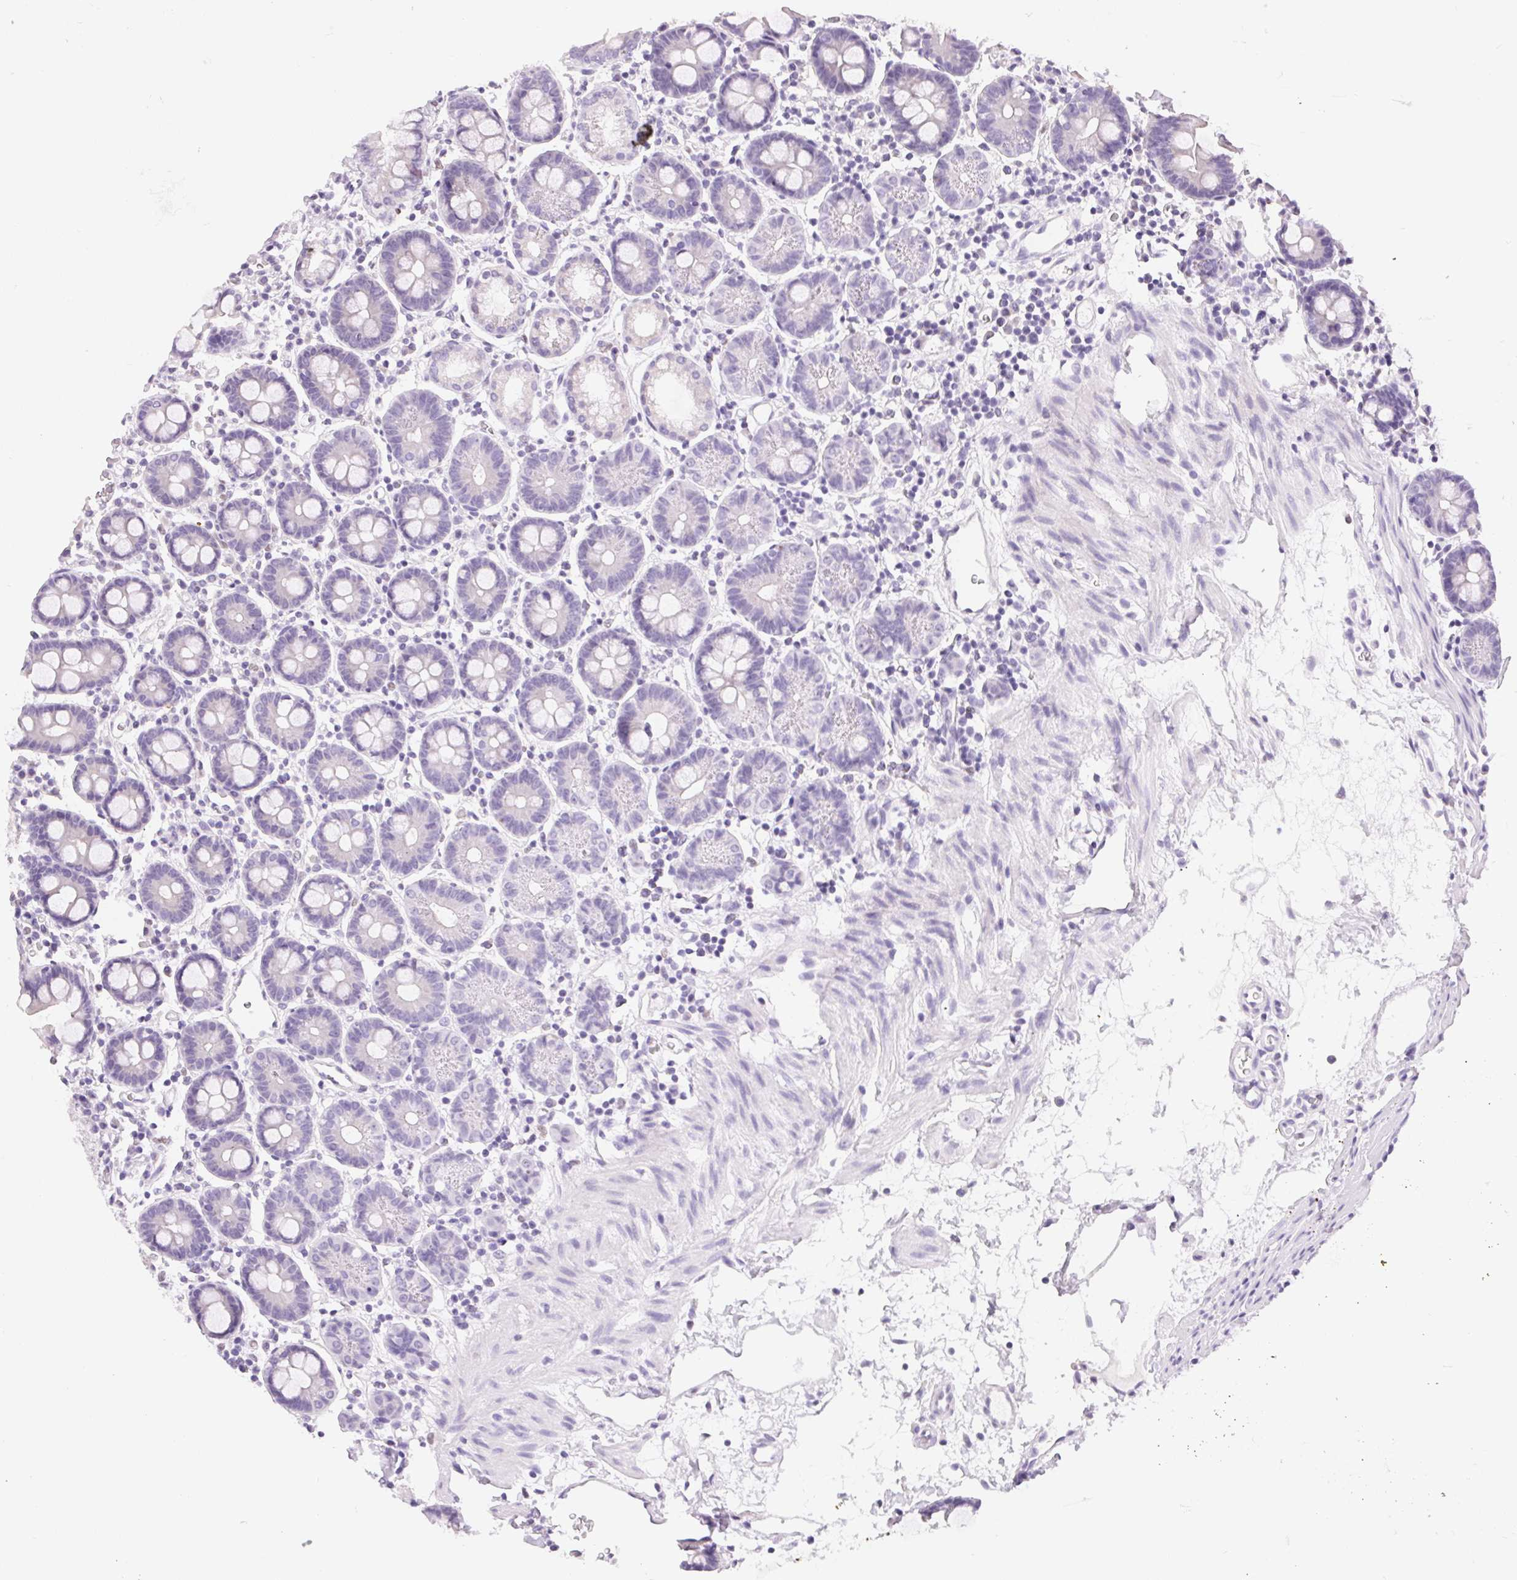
{"staining": {"intensity": "negative", "quantity": "none", "location": "none"}, "tissue": "duodenum", "cell_type": "Glandular cells", "image_type": "normal", "snomed": [{"axis": "morphology", "description": "Normal tissue, NOS"}, {"axis": "topography", "description": "Pancreas"}, {"axis": "topography", "description": "Duodenum"}], "caption": "IHC image of unremarkable duodenum: duodenum stained with DAB reveals no significant protein expression in glandular cells. The staining was performed using DAB (3,3'-diaminobenzidine) to visualize the protein expression in brown, while the nuclei were stained in blue with hematoxylin (Magnification: 20x).", "gene": "ASGR2", "patient": {"sex": "male", "age": 59}}